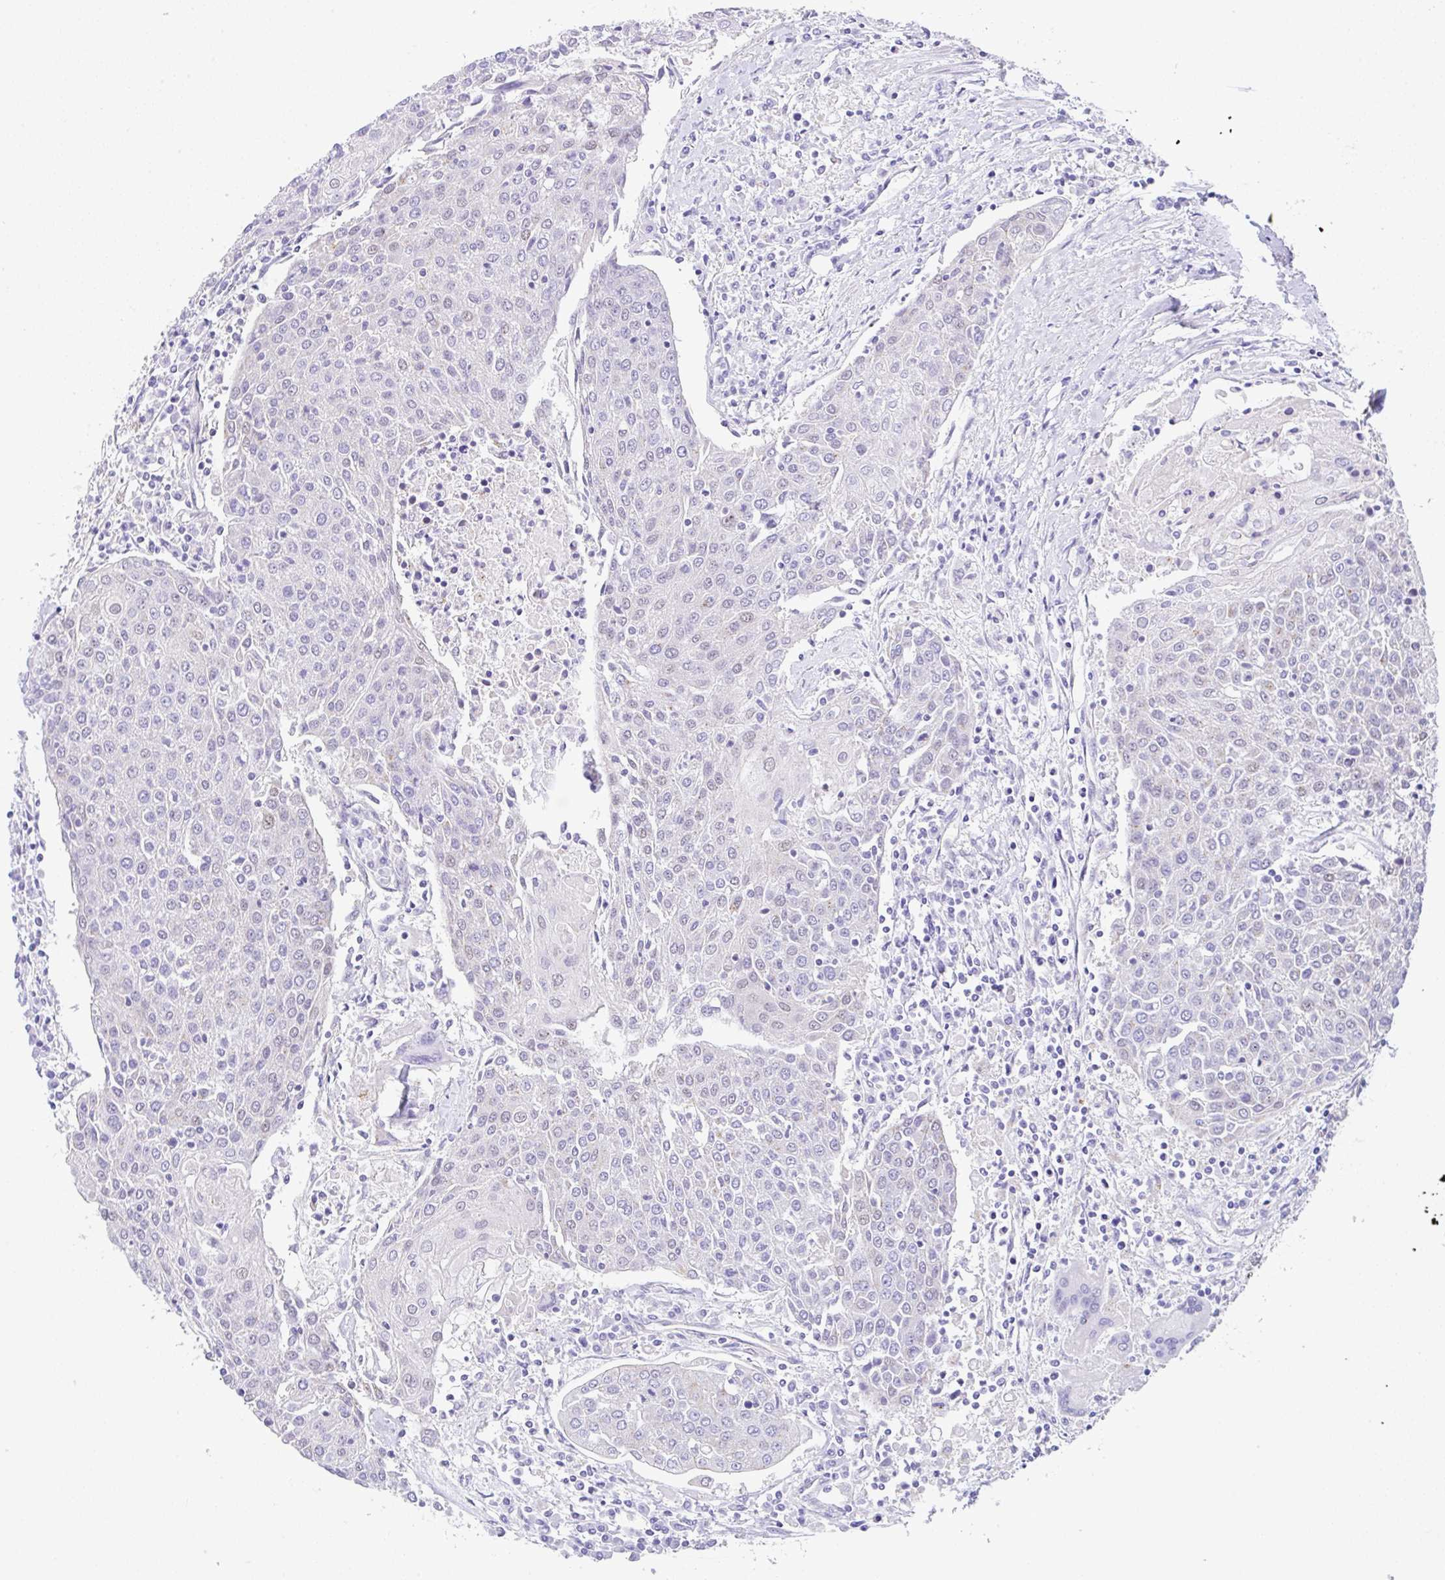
{"staining": {"intensity": "negative", "quantity": "none", "location": "none"}, "tissue": "urothelial cancer", "cell_type": "Tumor cells", "image_type": "cancer", "snomed": [{"axis": "morphology", "description": "Urothelial carcinoma, High grade"}, {"axis": "topography", "description": "Urinary bladder"}], "caption": "DAB (3,3'-diaminobenzidine) immunohistochemical staining of human urothelial cancer shows no significant positivity in tumor cells.", "gene": "CGNL1", "patient": {"sex": "female", "age": 85}}